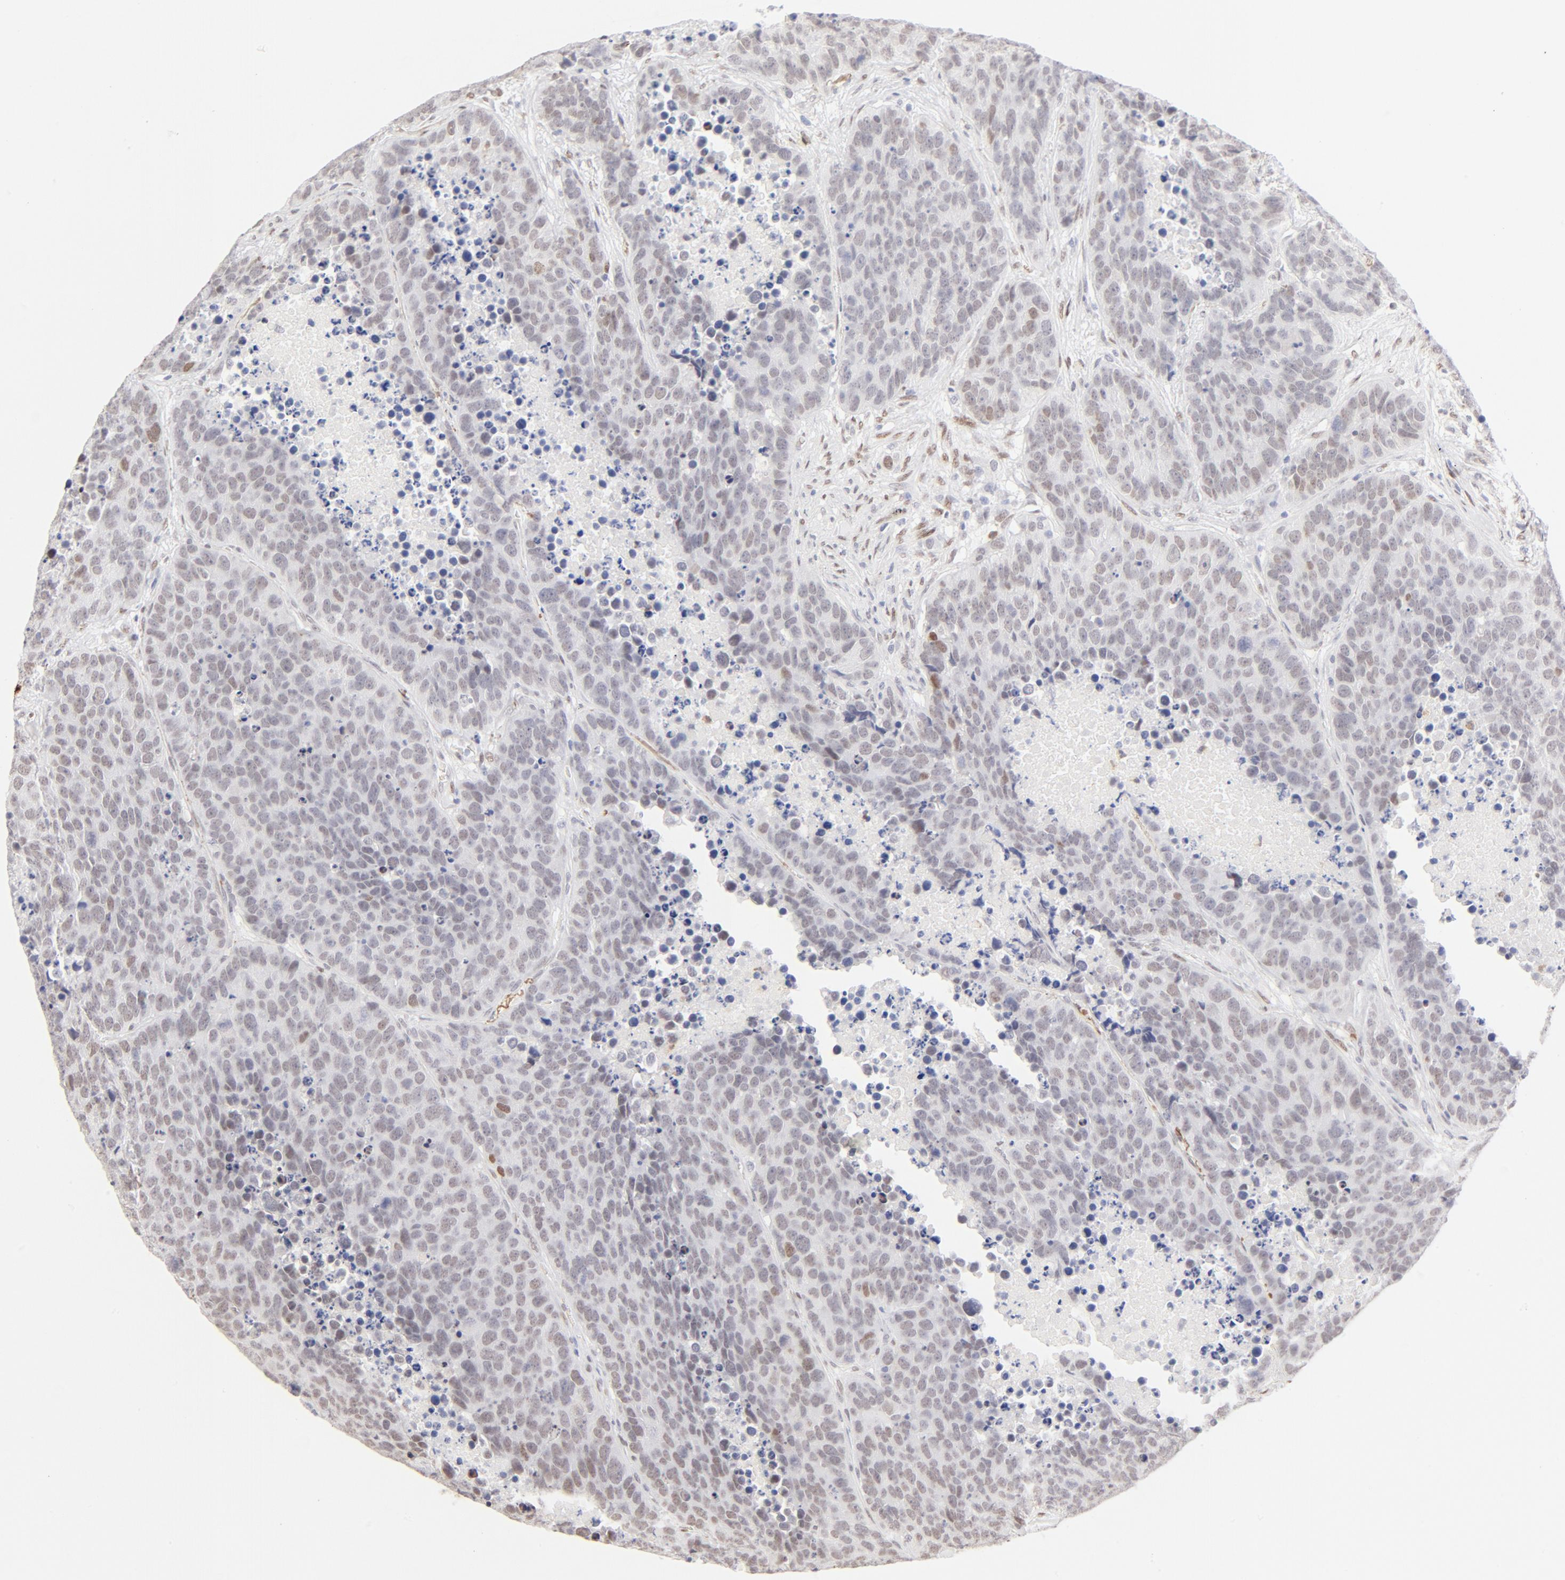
{"staining": {"intensity": "moderate", "quantity": "<25%", "location": "nuclear"}, "tissue": "carcinoid", "cell_type": "Tumor cells", "image_type": "cancer", "snomed": [{"axis": "morphology", "description": "Carcinoid, malignant, NOS"}, {"axis": "topography", "description": "Lung"}], "caption": "Carcinoid tissue displays moderate nuclear staining in about <25% of tumor cells, visualized by immunohistochemistry. Nuclei are stained in blue.", "gene": "PBX1", "patient": {"sex": "male", "age": 60}}